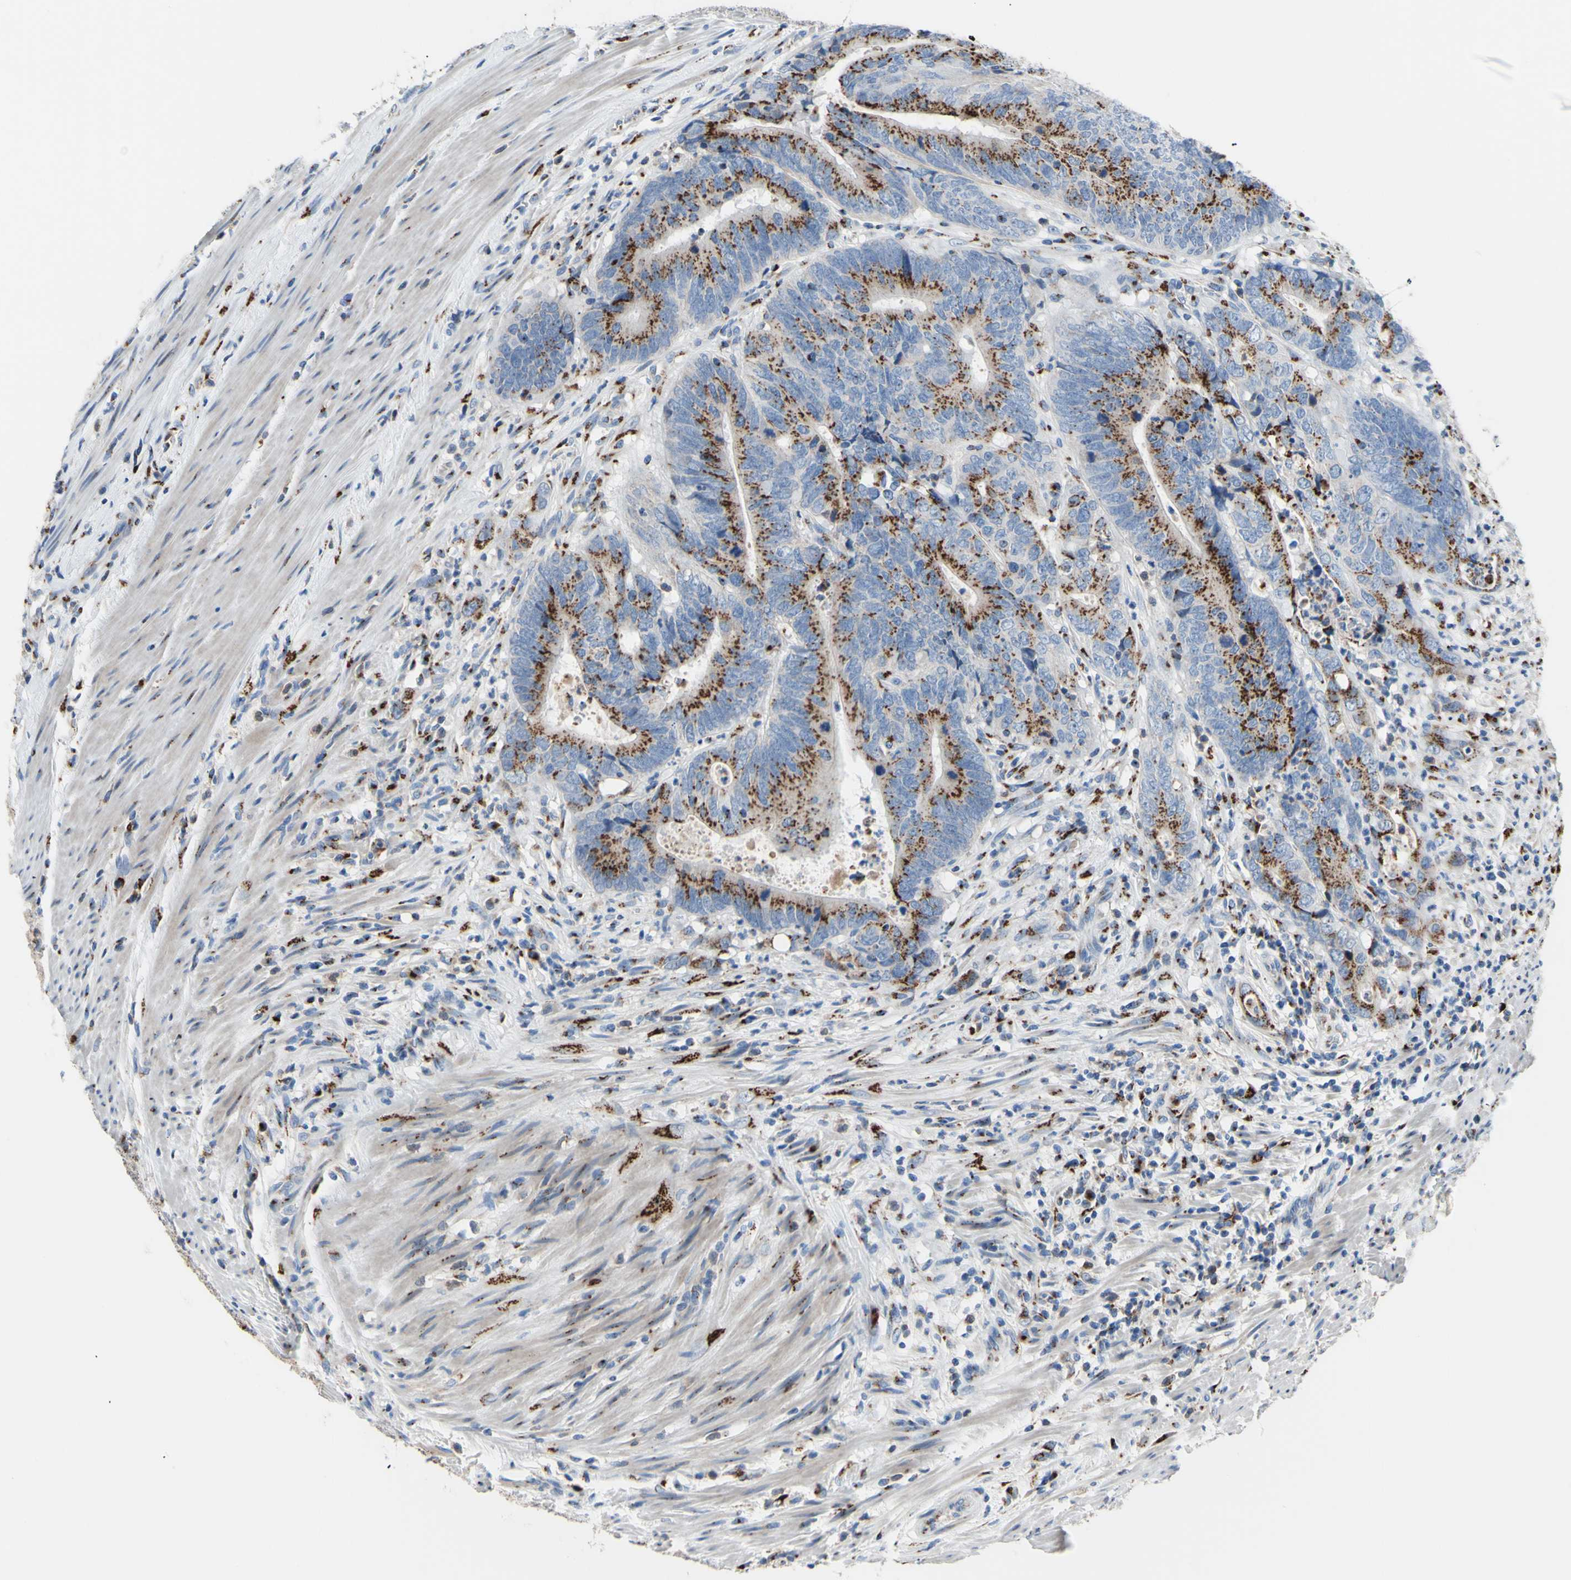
{"staining": {"intensity": "moderate", "quantity": "25%-75%", "location": "cytoplasmic/membranous"}, "tissue": "colorectal cancer", "cell_type": "Tumor cells", "image_type": "cancer", "snomed": [{"axis": "morphology", "description": "Normal tissue, NOS"}, {"axis": "morphology", "description": "Adenocarcinoma, NOS"}, {"axis": "topography", "description": "Colon"}], "caption": "Tumor cells show medium levels of moderate cytoplasmic/membranous staining in about 25%-75% of cells in human colorectal cancer.", "gene": "GALNT2", "patient": {"sex": "male", "age": 56}}